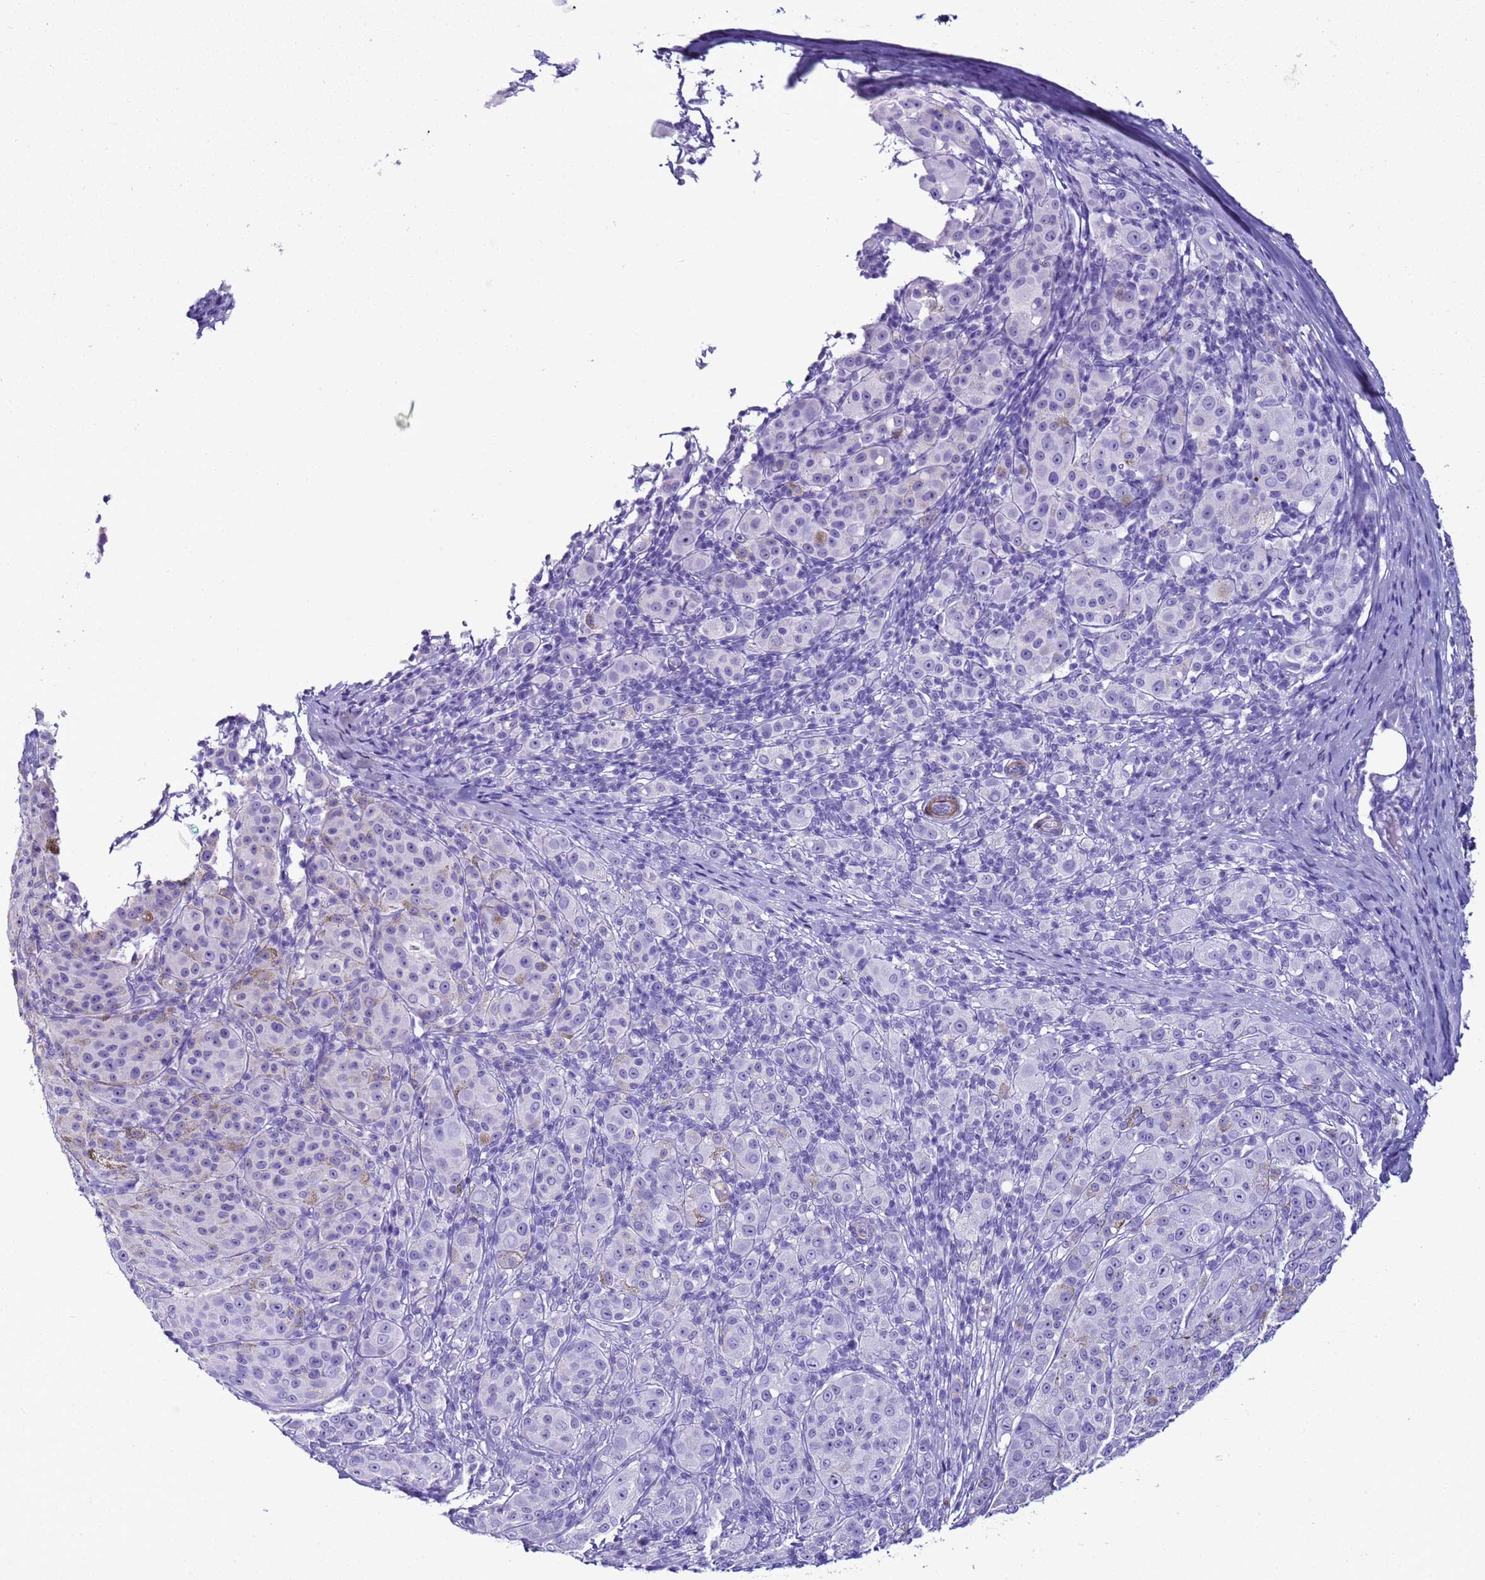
{"staining": {"intensity": "negative", "quantity": "none", "location": "none"}, "tissue": "melanoma", "cell_type": "Tumor cells", "image_type": "cancer", "snomed": [{"axis": "morphology", "description": "Malignant melanoma, NOS"}, {"axis": "topography", "description": "Skin"}], "caption": "High power microscopy histopathology image of an immunohistochemistry (IHC) micrograph of malignant melanoma, revealing no significant positivity in tumor cells.", "gene": "LCMT1", "patient": {"sex": "female", "age": 52}}